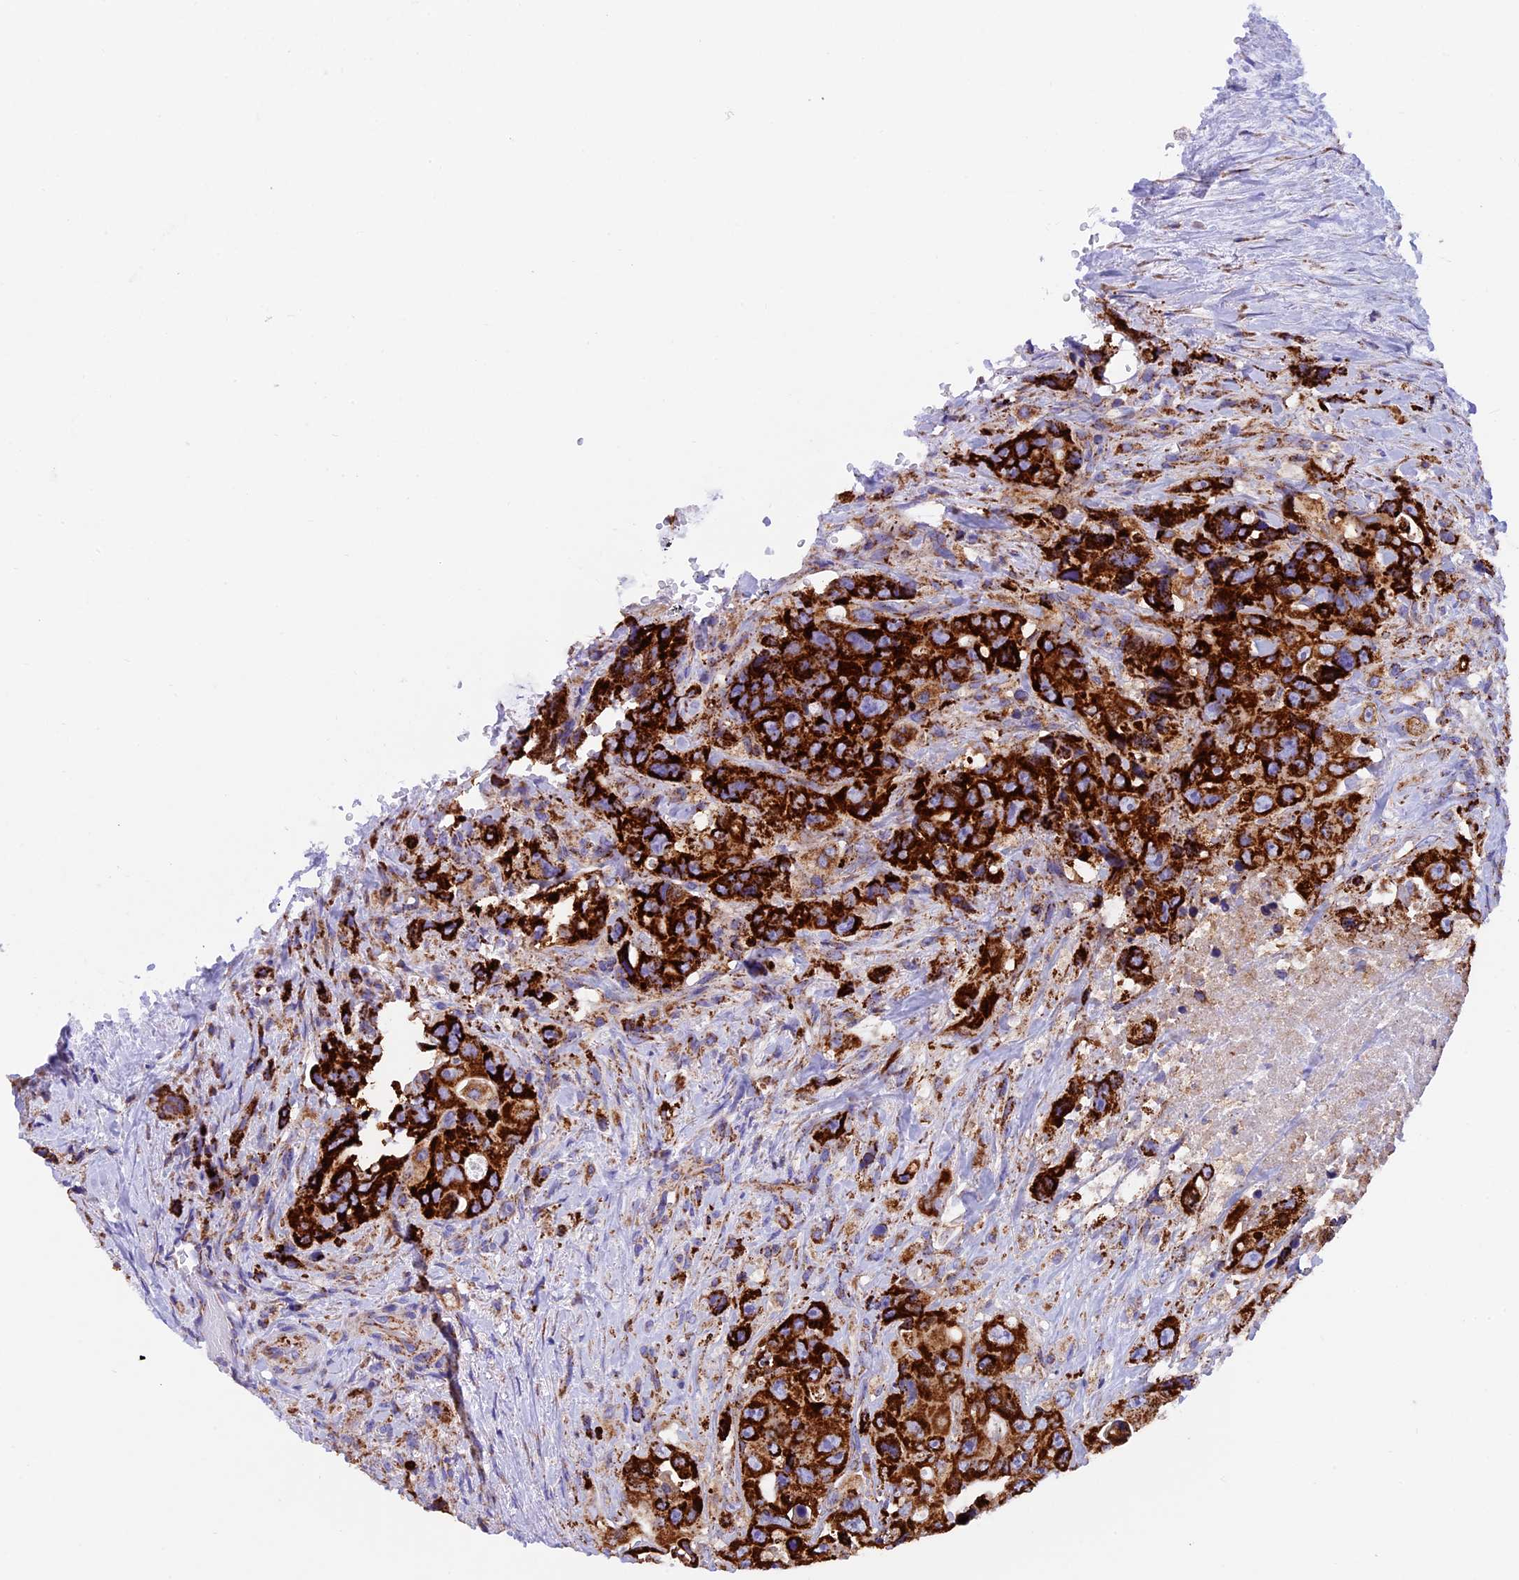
{"staining": {"intensity": "strong", "quantity": ">75%", "location": "cytoplasmic/membranous"}, "tissue": "colorectal cancer", "cell_type": "Tumor cells", "image_type": "cancer", "snomed": [{"axis": "morphology", "description": "Adenocarcinoma, NOS"}, {"axis": "topography", "description": "Colon"}], "caption": "DAB (3,3'-diaminobenzidine) immunohistochemical staining of human colorectal cancer displays strong cytoplasmic/membranous protein positivity in approximately >75% of tumor cells.", "gene": "SLC8B1", "patient": {"sex": "female", "age": 46}}